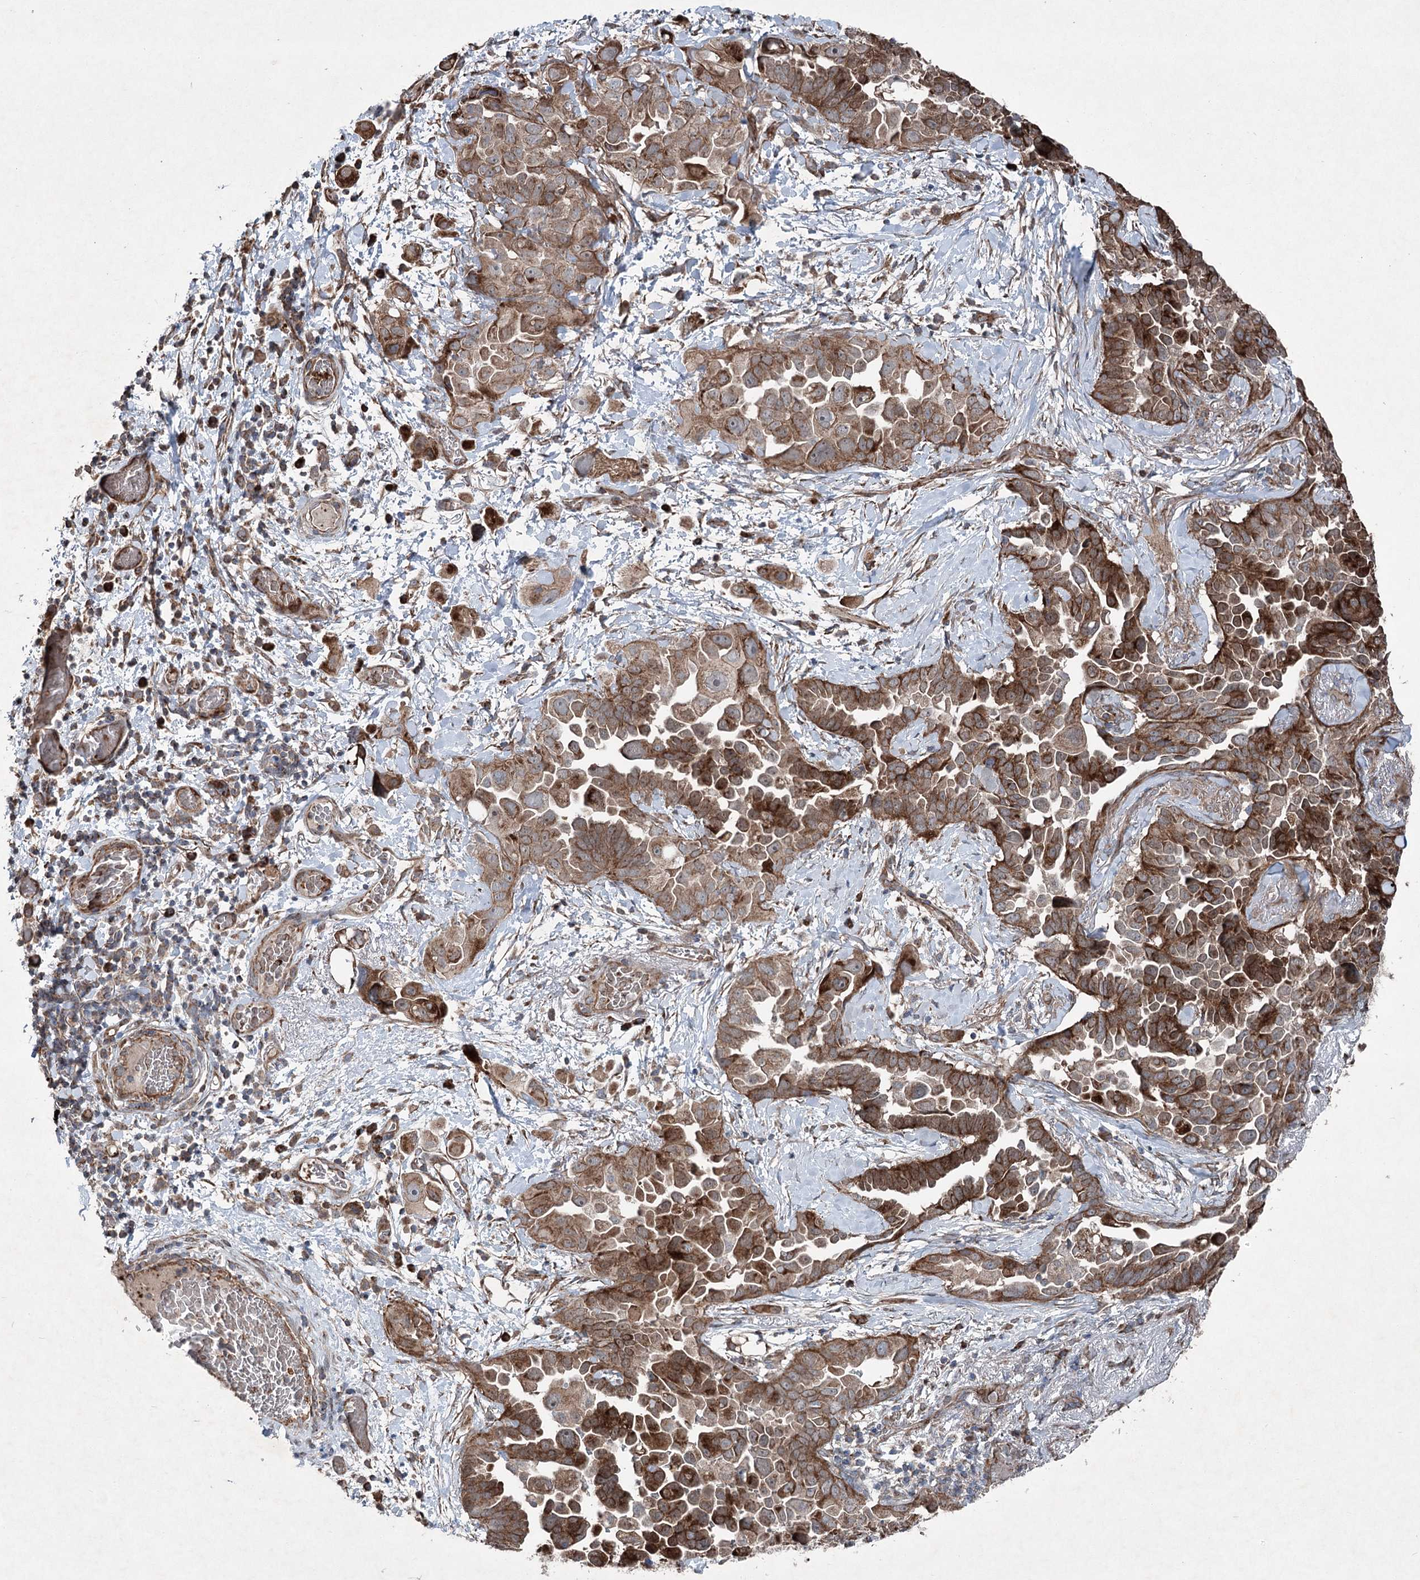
{"staining": {"intensity": "moderate", "quantity": ">75%", "location": "cytoplasmic/membranous"}, "tissue": "lung cancer", "cell_type": "Tumor cells", "image_type": "cancer", "snomed": [{"axis": "morphology", "description": "Adenocarcinoma, NOS"}, {"axis": "topography", "description": "Lung"}], "caption": "Immunohistochemical staining of lung cancer (adenocarcinoma) reveals moderate cytoplasmic/membranous protein expression in about >75% of tumor cells.", "gene": "SERINC5", "patient": {"sex": "female", "age": 67}}